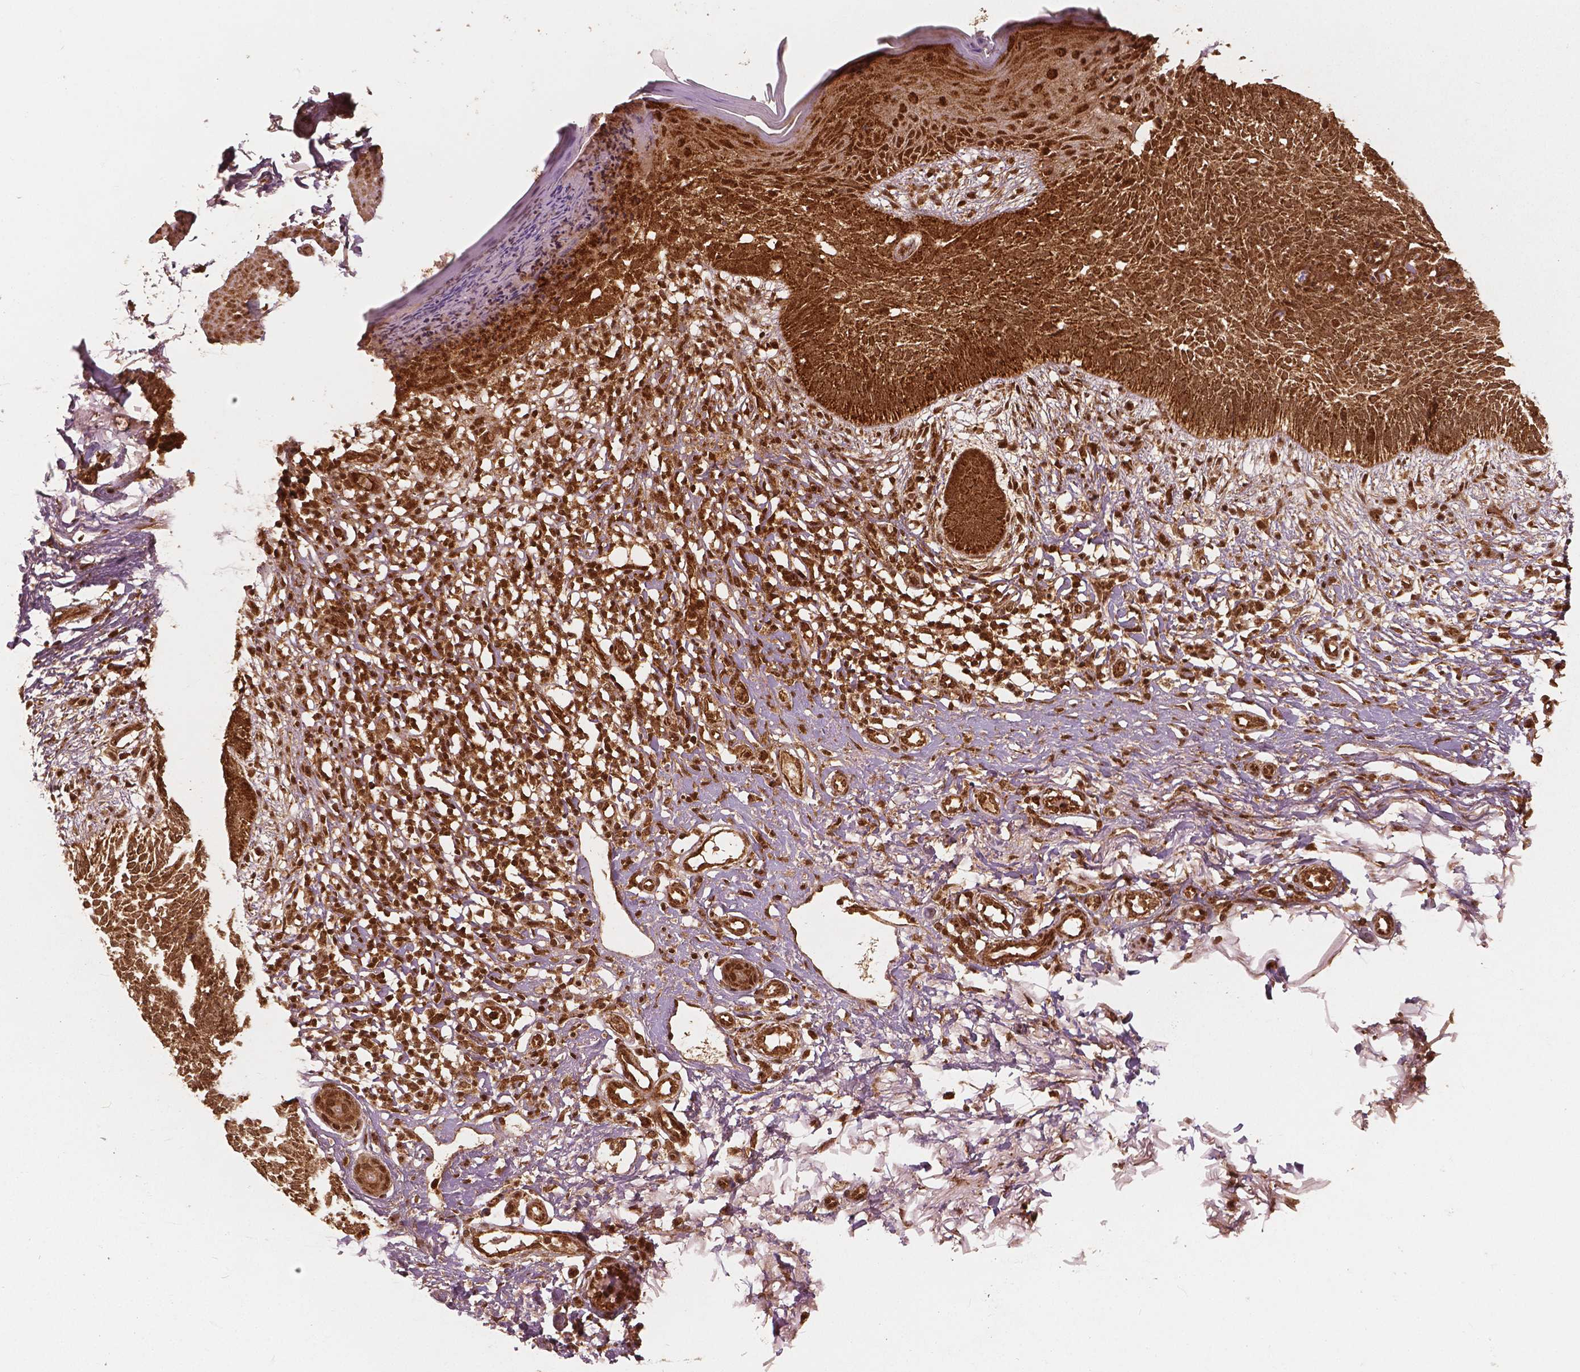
{"staining": {"intensity": "strong", "quantity": ">75%", "location": "cytoplasmic/membranous"}, "tissue": "skin cancer", "cell_type": "Tumor cells", "image_type": "cancer", "snomed": [{"axis": "morphology", "description": "Basal cell carcinoma"}, {"axis": "topography", "description": "Skin"}], "caption": "DAB (3,3'-diaminobenzidine) immunohistochemical staining of skin cancer (basal cell carcinoma) displays strong cytoplasmic/membranous protein expression in about >75% of tumor cells. The staining is performed using DAB (3,3'-diaminobenzidine) brown chromogen to label protein expression. The nuclei are counter-stained blue using hematoxylin.", "gene": "PGAM5", "patient": {"sex": "female", "age": 84}}